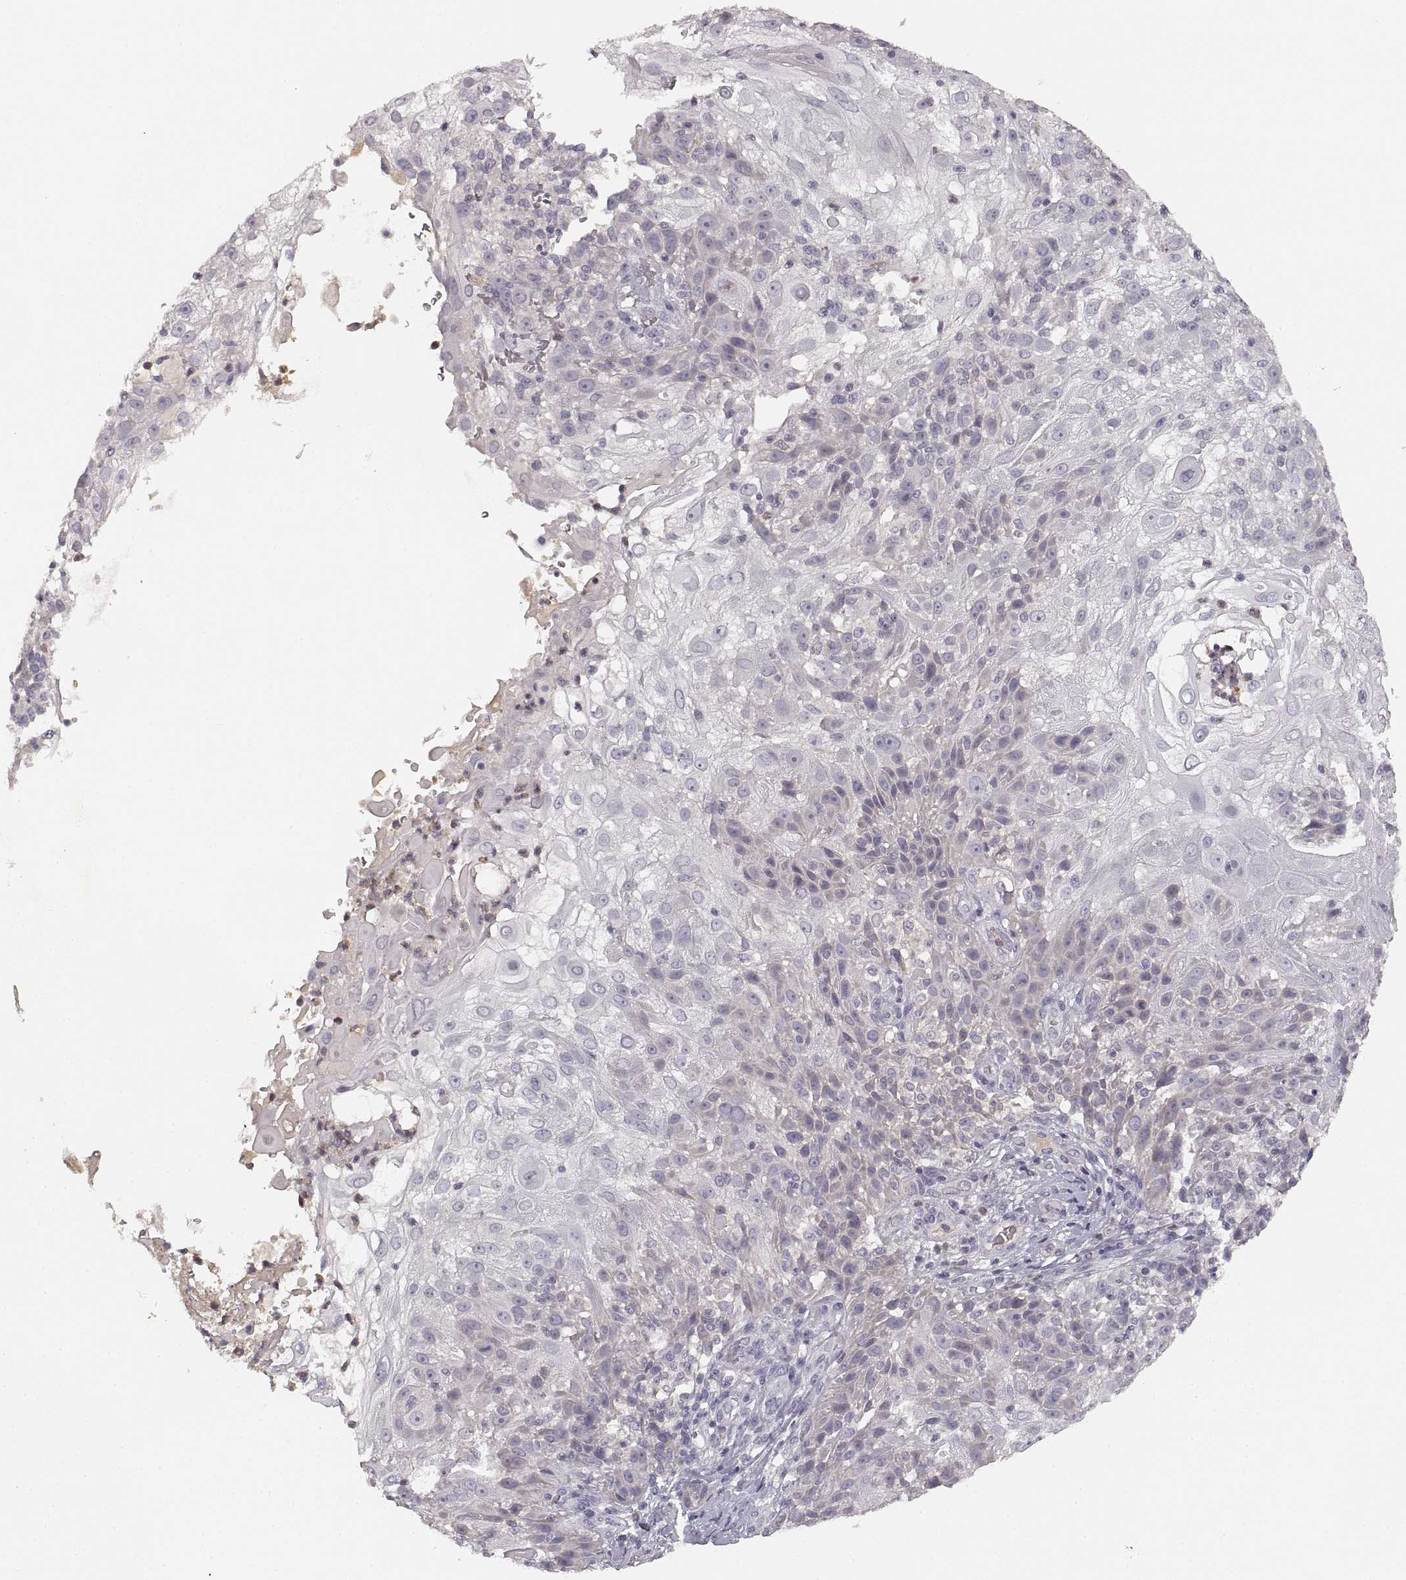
{"staining": {"intensity": "negative", "quantity": "none", "location": "none"}, "tissue": "skin cancer", "cell_type": "Tumor cells", "image_type": "cancer", "snomed": [{"axis": "morphology", "description": "Normal tissue, NOS"}, {"axis": "morphology", "description": "Squamous cell carcinoma, NOS"}, {"axis": "topography", "description": "Skin"}], "caption": "DAB (3,3'-diaminobenzidine) immunohistochemical staining of squamous cell carcinoma (skin) displays no significant staining in tumor cells.", "gene": "RUNDC3A", "patient": {"sex": "female", "age": 83}}